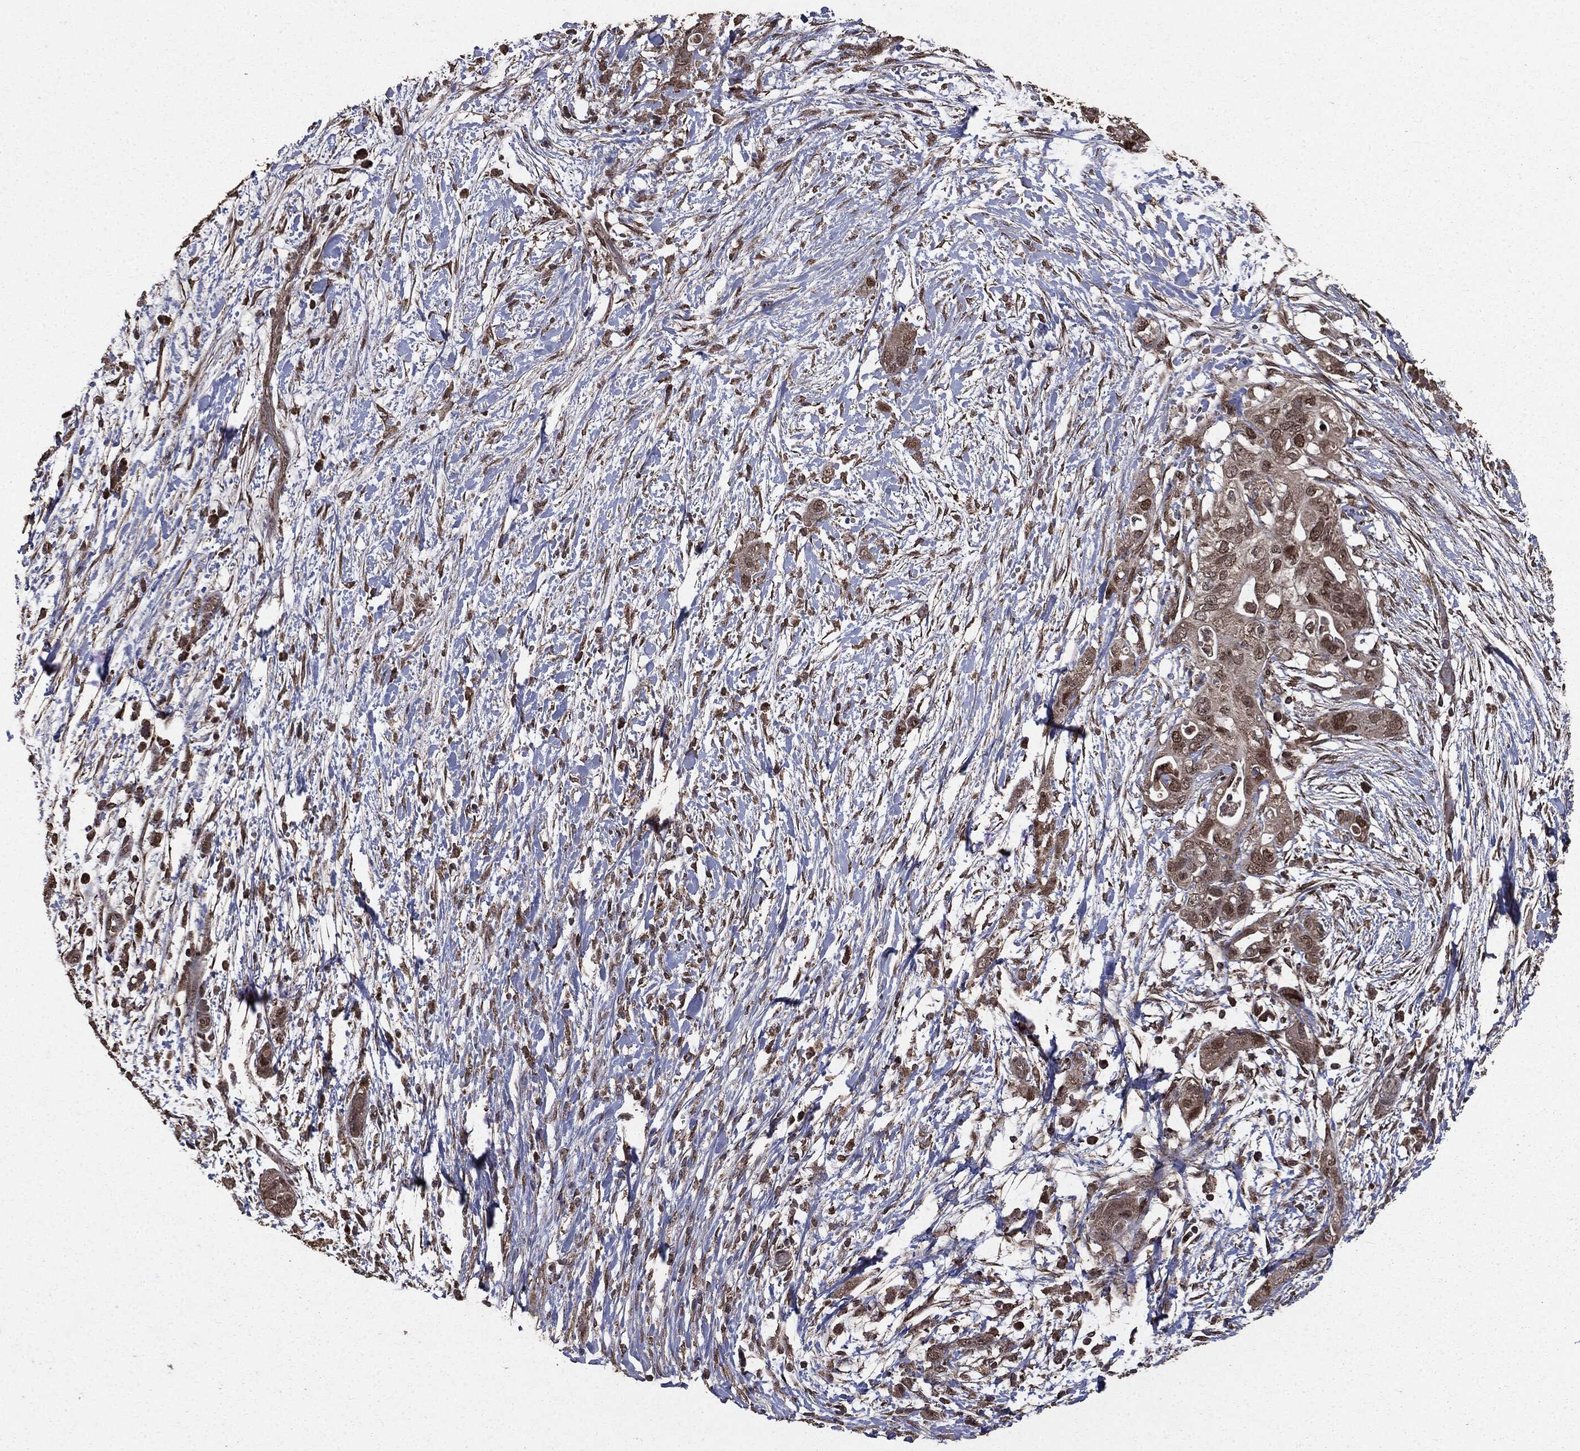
{"staining": {"intensity": "moderate", "quantity": "25%-75%", "location": "nuclear"}, "tissue": "pancreatic cancer", "cell_type": "Tumor cells", "image_type": "cancer", "snomed": [{"axis": "morphology", "description": "Adenocarcinoma, NOS"}, {"axis": "topography", "description": "Pancreas"}], "caption": "Immunohistochemistry (IHC) photomicrograph of neoplastic tissue: pancreatic cancer (adenocarcinoma) stained using immunohistochemistry reveals medium levels of moderate protein expression localized specifically in the nuclear of tumor cells, appearing as a nuclear brown color.", "gene": "PPP6R2", "patient": {"sex": "female", "age": 72}}